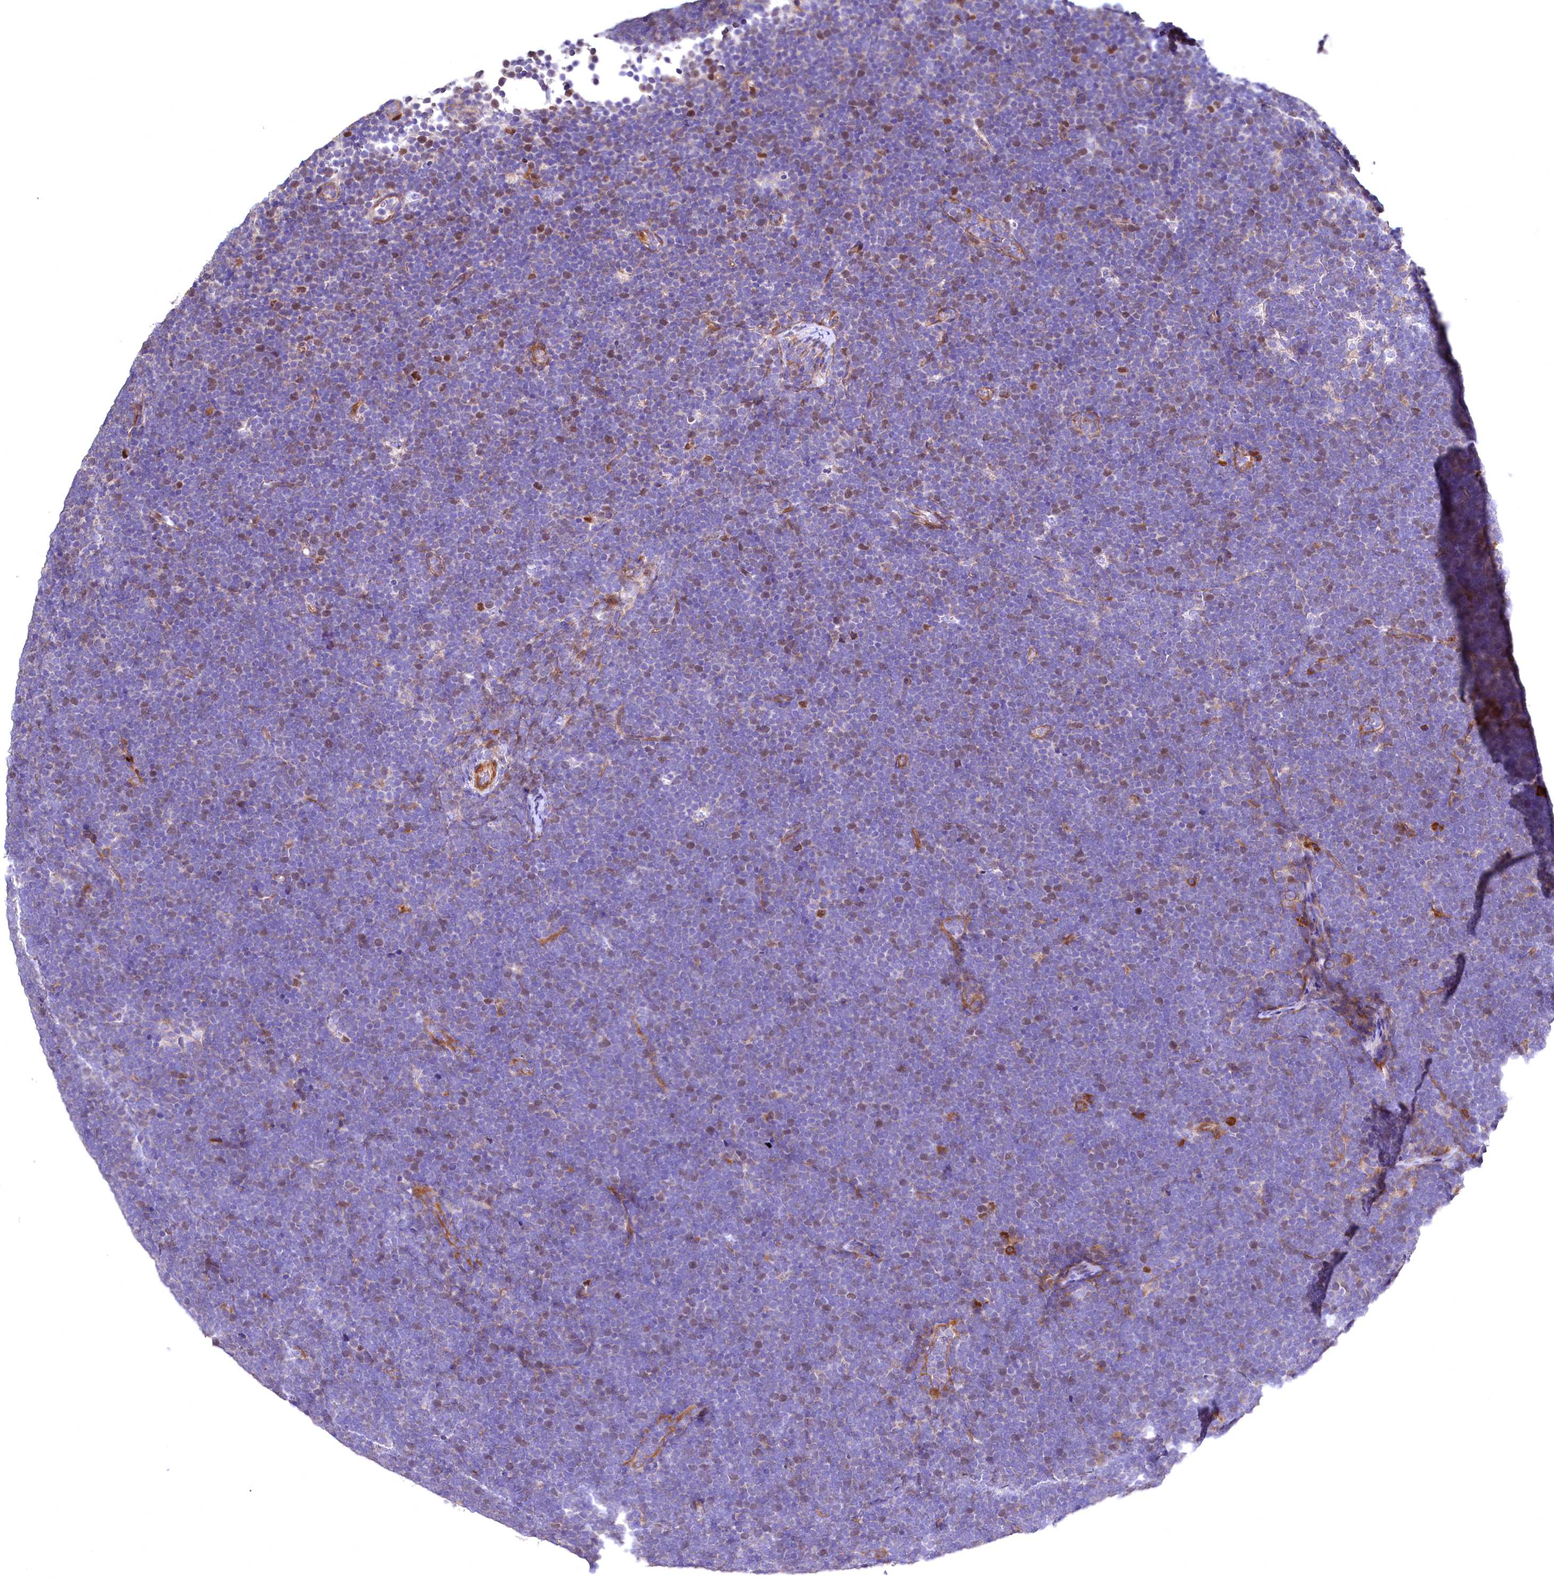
{"staining": {"intensity": "negative", "quantity": "none", "location": "none"}, "tissue": "lymphoma", "cell_type": "Tumor cells", "image_type": "cancer", "snomed": [{"axis": "morphology", "description": "Malignant lymphoma, non-Hodgkin's type, High grade"}, {"axis": "topography", "description": "Lymph node"}], "caption": "Immunohistochemistry photomicrograph of lymphoma stained for a protein (brown), which shows no positivity in tumor cells.", "gene": "WNT8A", "patient": {"sex": "male", "age": 13}}